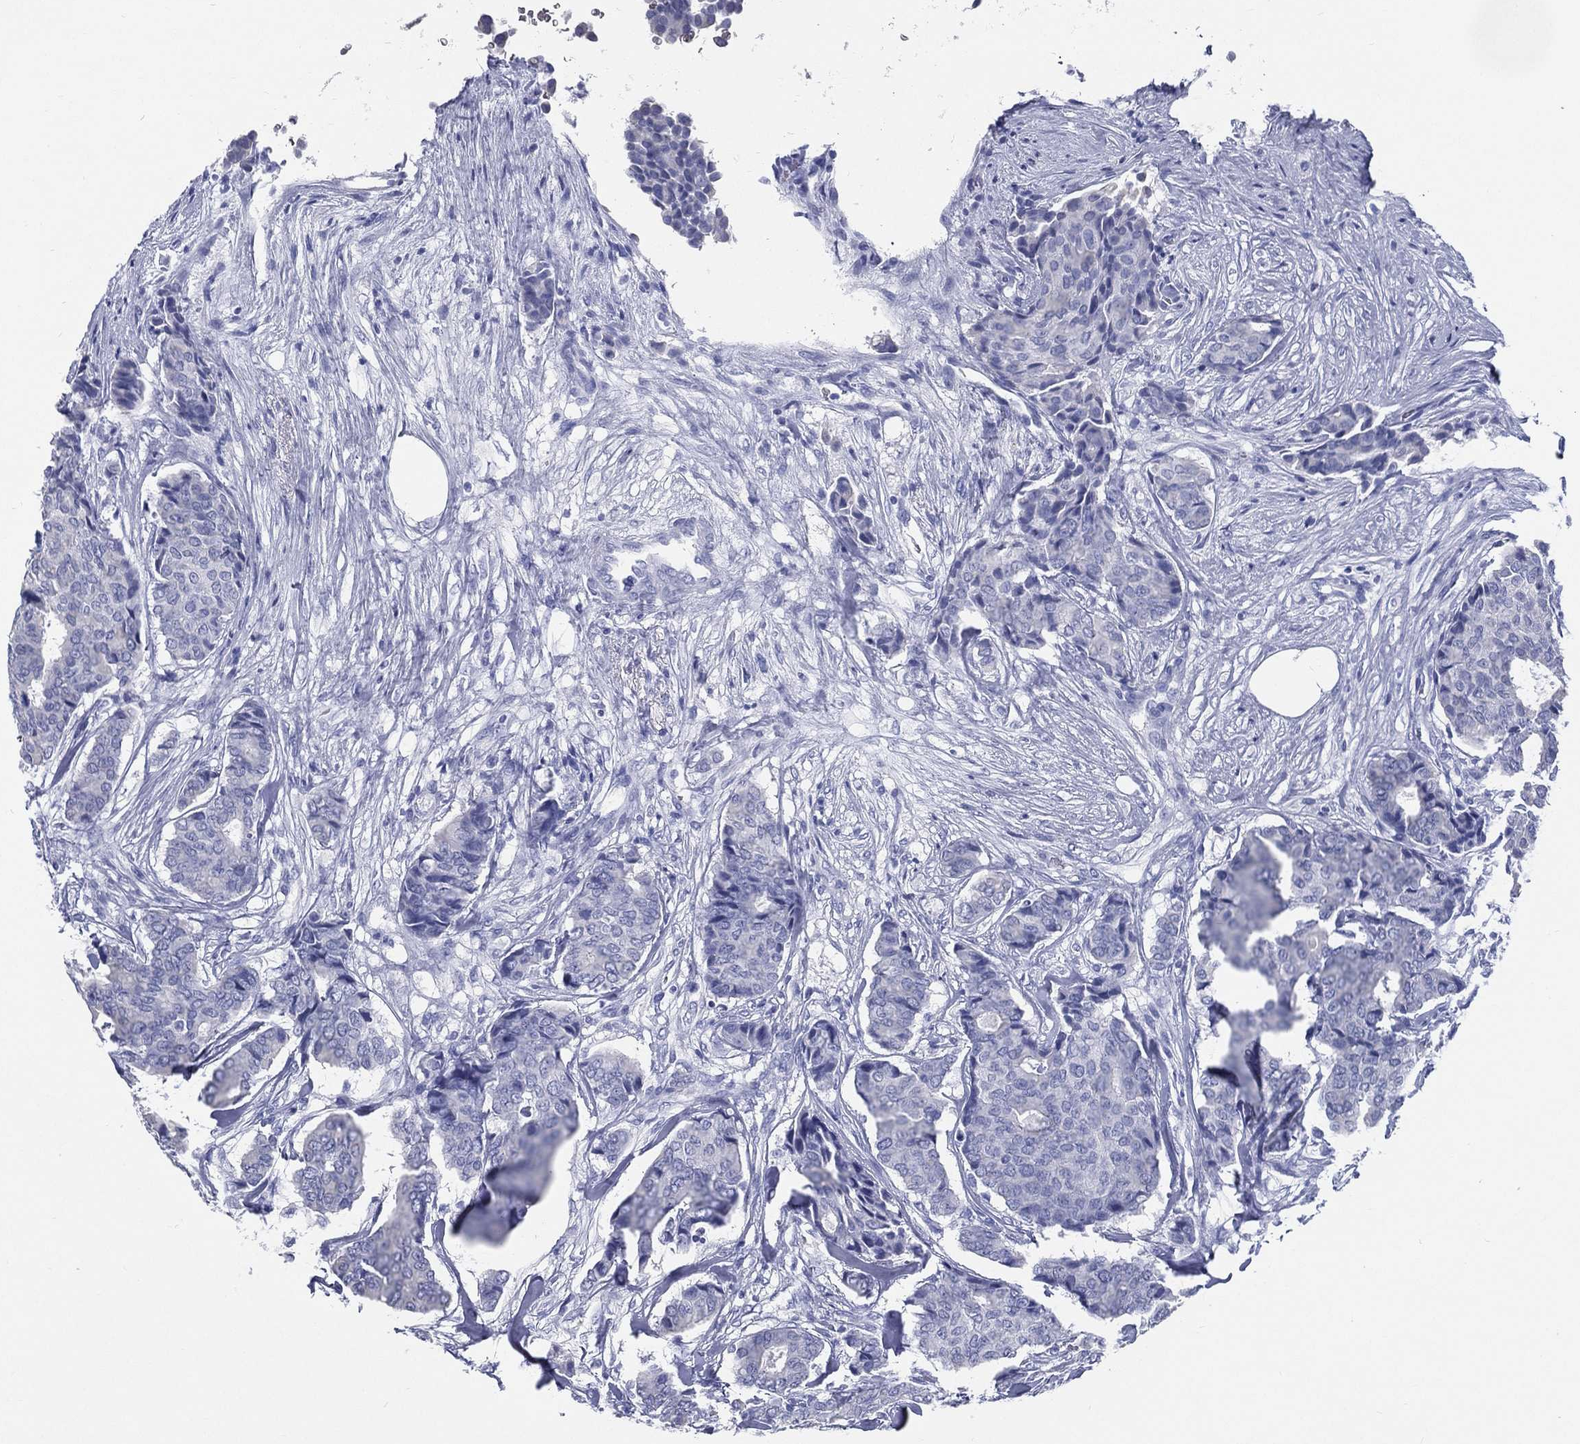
{"staining": {"intensity": "negative", "quantity": "none", "location": "none"}, "tissue": "breast cancer", "cell_type": "Tumor cells", "image_type": "cancer", "snomed": [{"axis": "morphology", "description": "Duct carcinoma"}, {"axis": "topography", "description": "Breast"}], "caption": "Immunohistochemistry photomicrograph of human infiltrating ductal carcinoma (breast) stained for a protein (brown), which shows no expression in tumor cells. Nuclei are stained in blue.", "gene": "RSPH4A", "patient": {"sex": "female", "age": 75}}